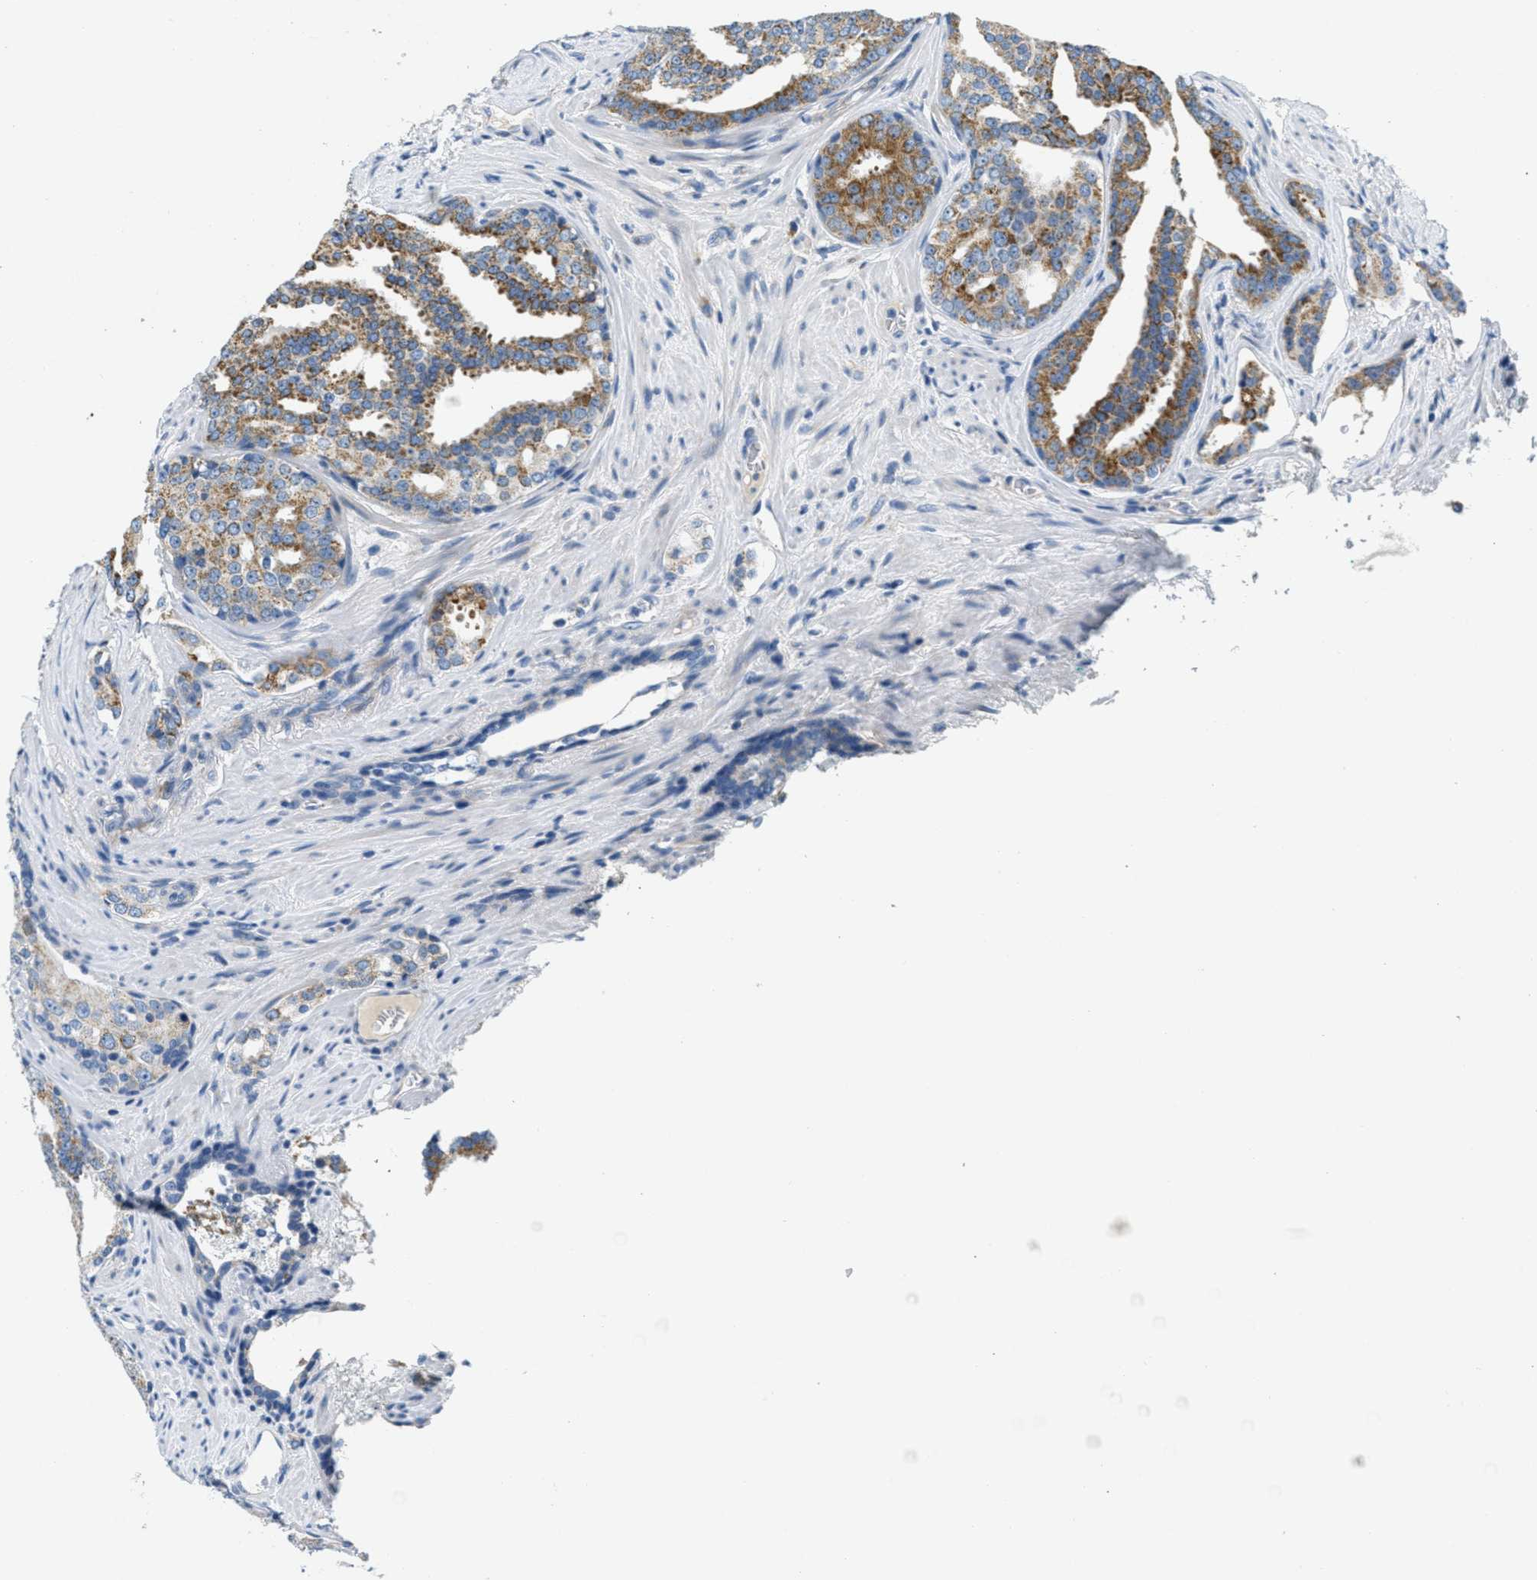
{"staining": {"intensity": "moderate", "quantity": ">75%", "location": "cytoplasmic/membranous"}, "tissue": "prostate cancer", "cell_type": "Tumor cells", "image_type": "cancer", "snomed": [{"axis": "morphology", "description": "Adenocarcinoma, High grade"}, {"axis": "topography", "description": "Prostate"}], "caption": "Immunohistochemical staining of adenocarcinoma (high-grade) (prostate) demonstrates moderate cytoplasmic/membranous protein expression in approximately >75% of tumor cells.", "gene": "CA4", "patient": {"sex": "male", "age": 71}}